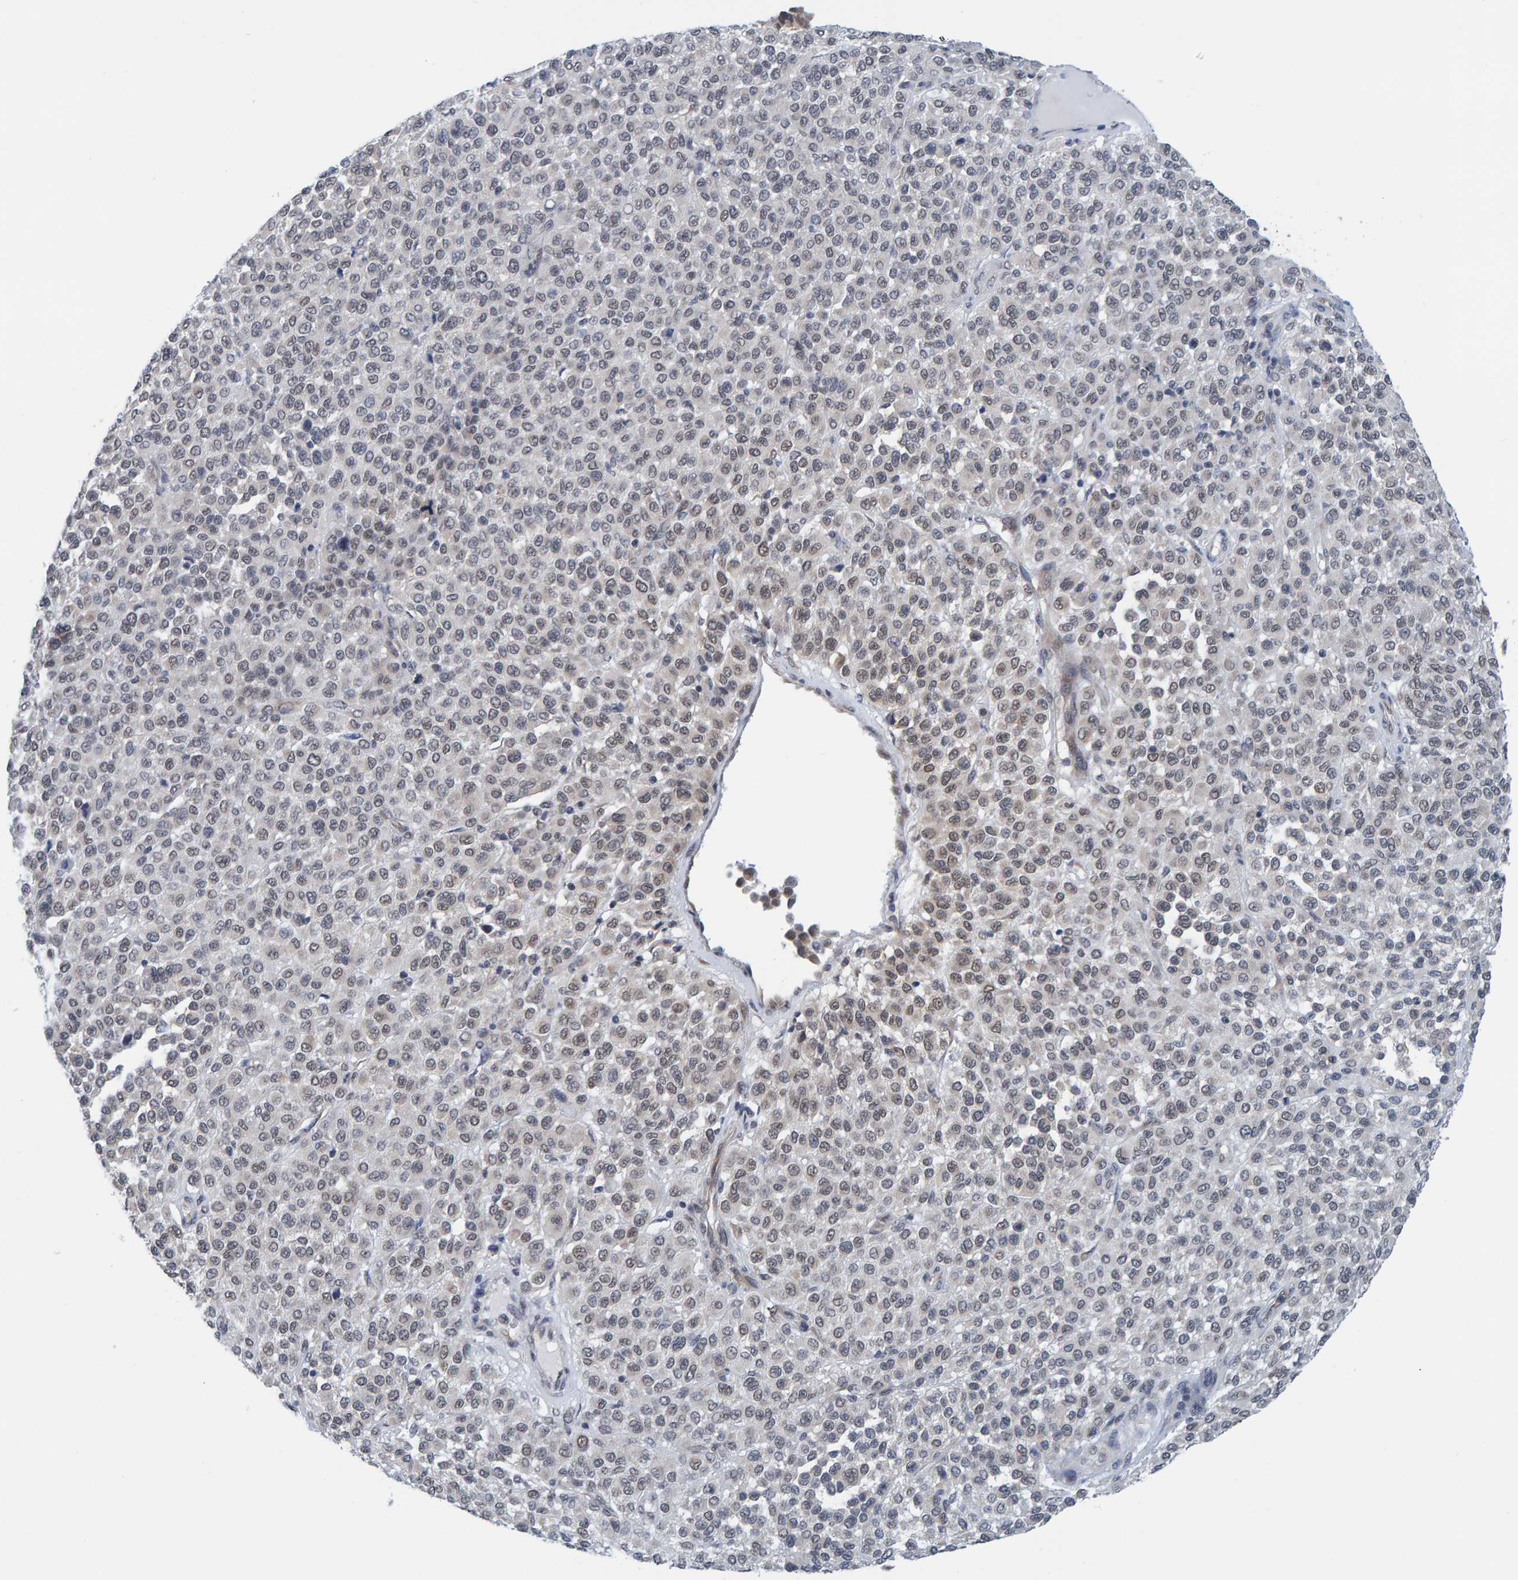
{"staining": {"intensity": "weak", "quantity": "<25%", "location": "nuclear"}, "tissue": "melanoma", "cell_type": "Tumor cells", "image_type": "cancer", "snomed": [{"axis": "morphology", "description": "Malignant melanoma, Metastatic site"}, {"axis": "topography", "description": "Pancreas"}], "caption": "The photomicrograph displays no staining of tumor cells in melanoma. (DAB IHC with hematoxylin counter stain).", "gene": "SCRN2", "patient": {"sex": "female", "age": 30}}